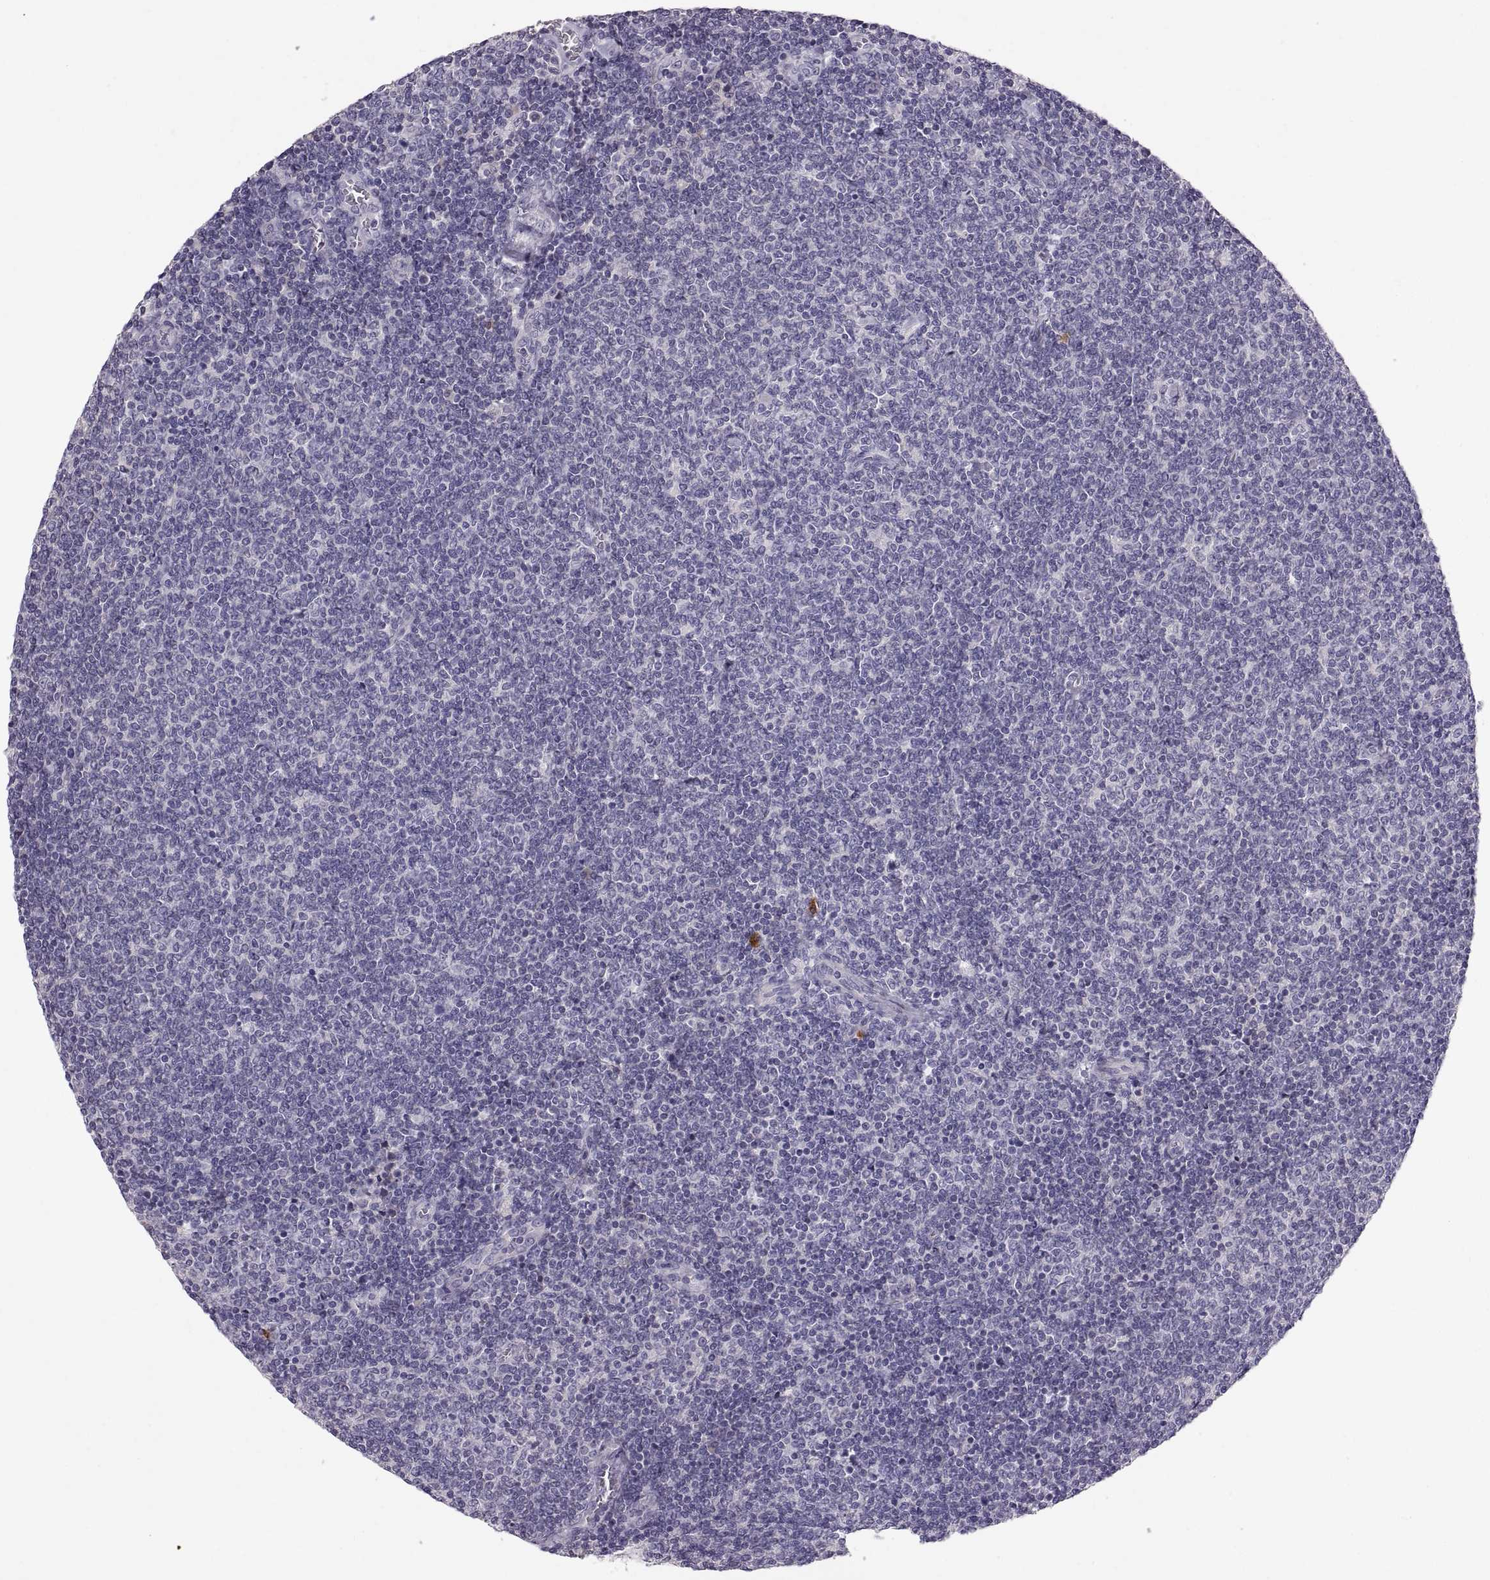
{"staining": {"intensity": "negative", "quantity": "none", "location": "none"}, "tissue": "lymphoma", "cell_type": "Tumor cells", "image_type": "cancer", "snomed": [{"axis": "morphology", "description": "Malignant lymphoma, non-Hodgkin's type, Low grade"}, {"axis": "topography", "description": "Lymph node"}], "caption": "IHC photomicrograph of human lymphoma stained for a protein (brown), which demonstrates no staining in tumor cells.", "gene": "WFDC8", "patient": {"sex": "male", "age": 52}}